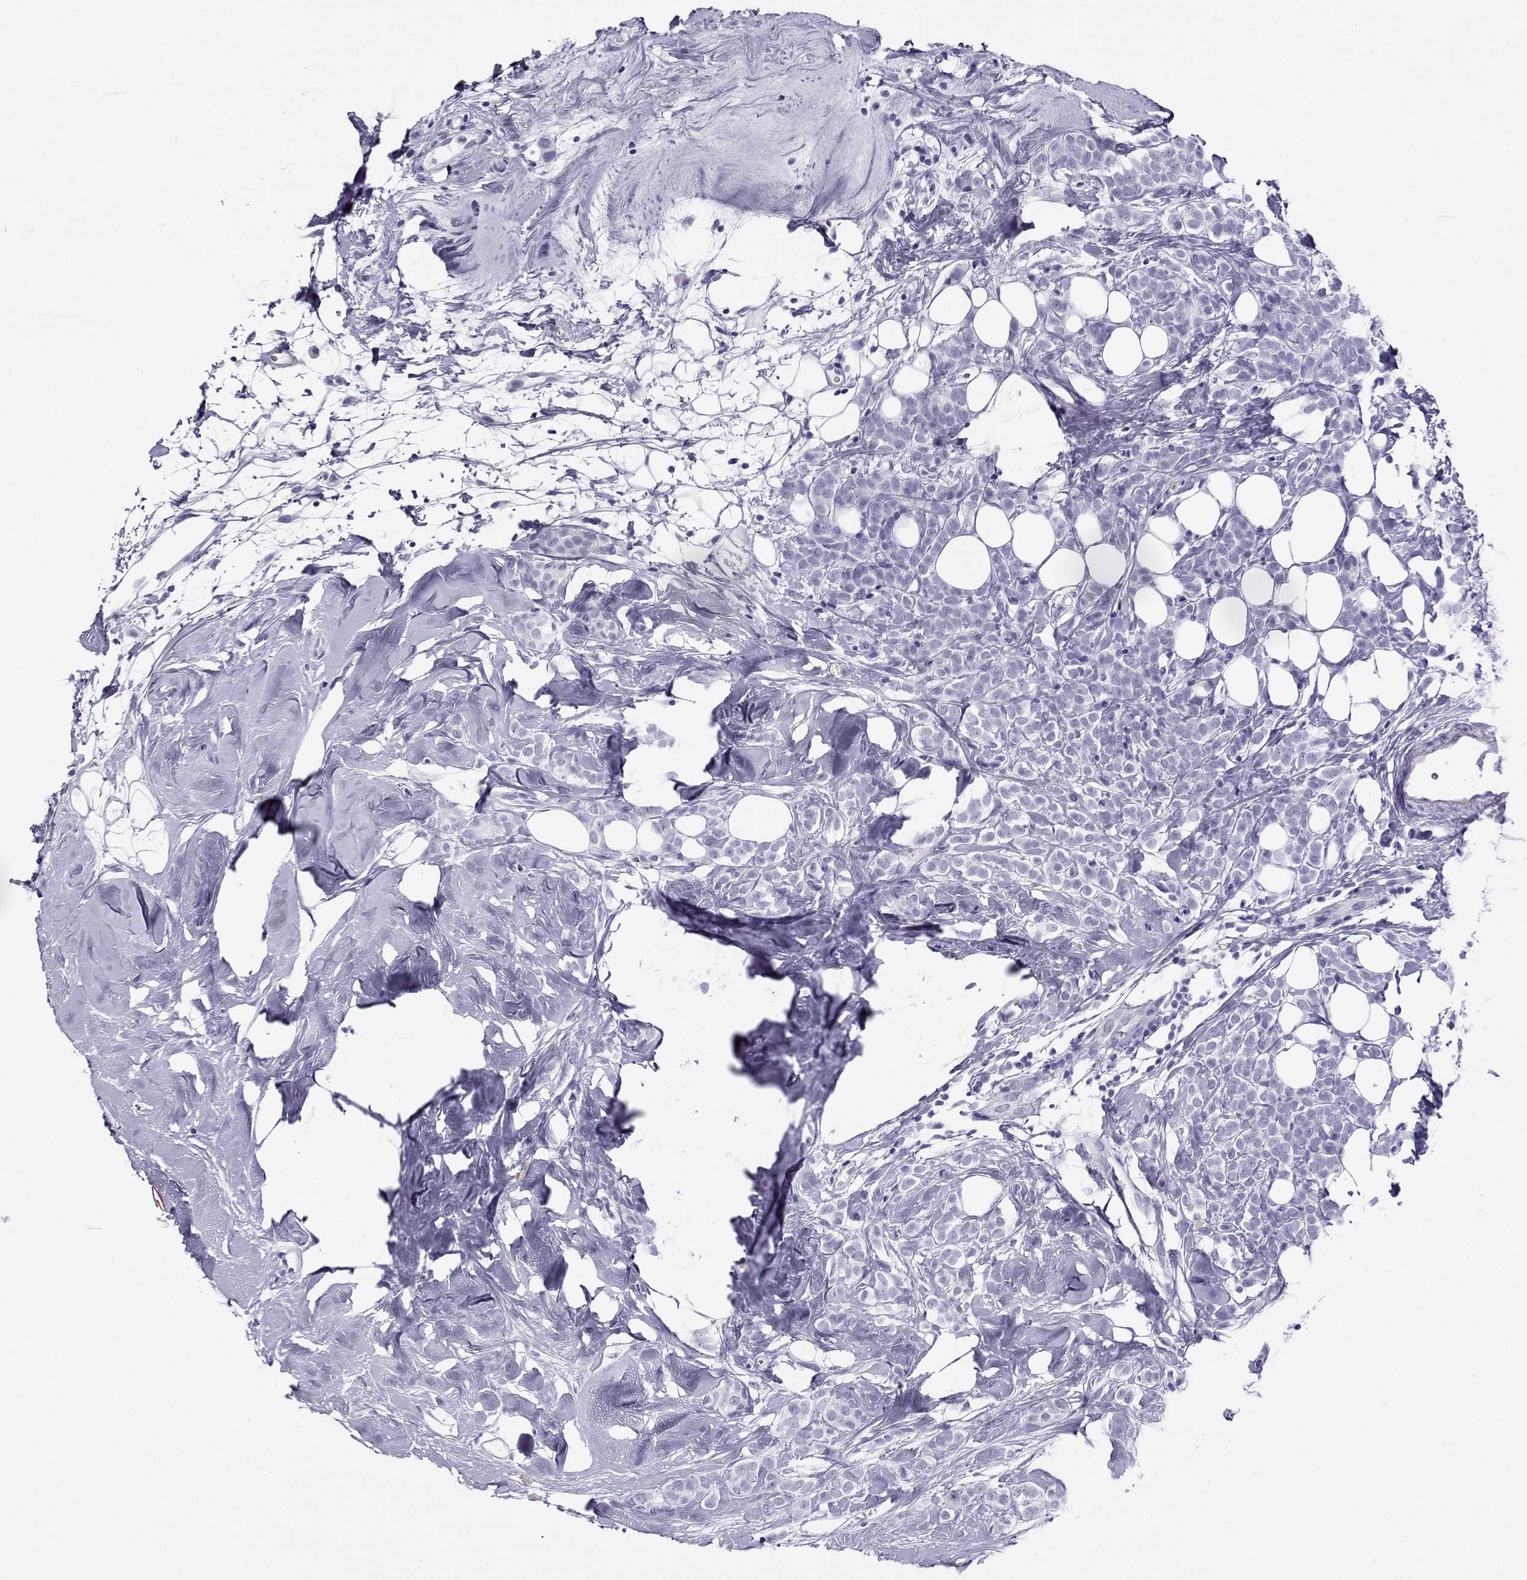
{"staining": {"intensity": "negative", "quantity": "none", "location": "none"}, "tissue": "breast cancer", "cell_type": "Tumor cells", "image_type": "cancer", "snomed": [{"axis": "morphology", "description": "Lobular carcinoma"}, {"axis": "topography", "description": "Breast"}], "caption": "Tumor cells show no significant positivity in breast cancer. (DAB immunohistochemistry visualized using brightfield microscopy, high magnification).", "gene": "RHOXF2", "patient": {"sex": "female", "age": 49}}